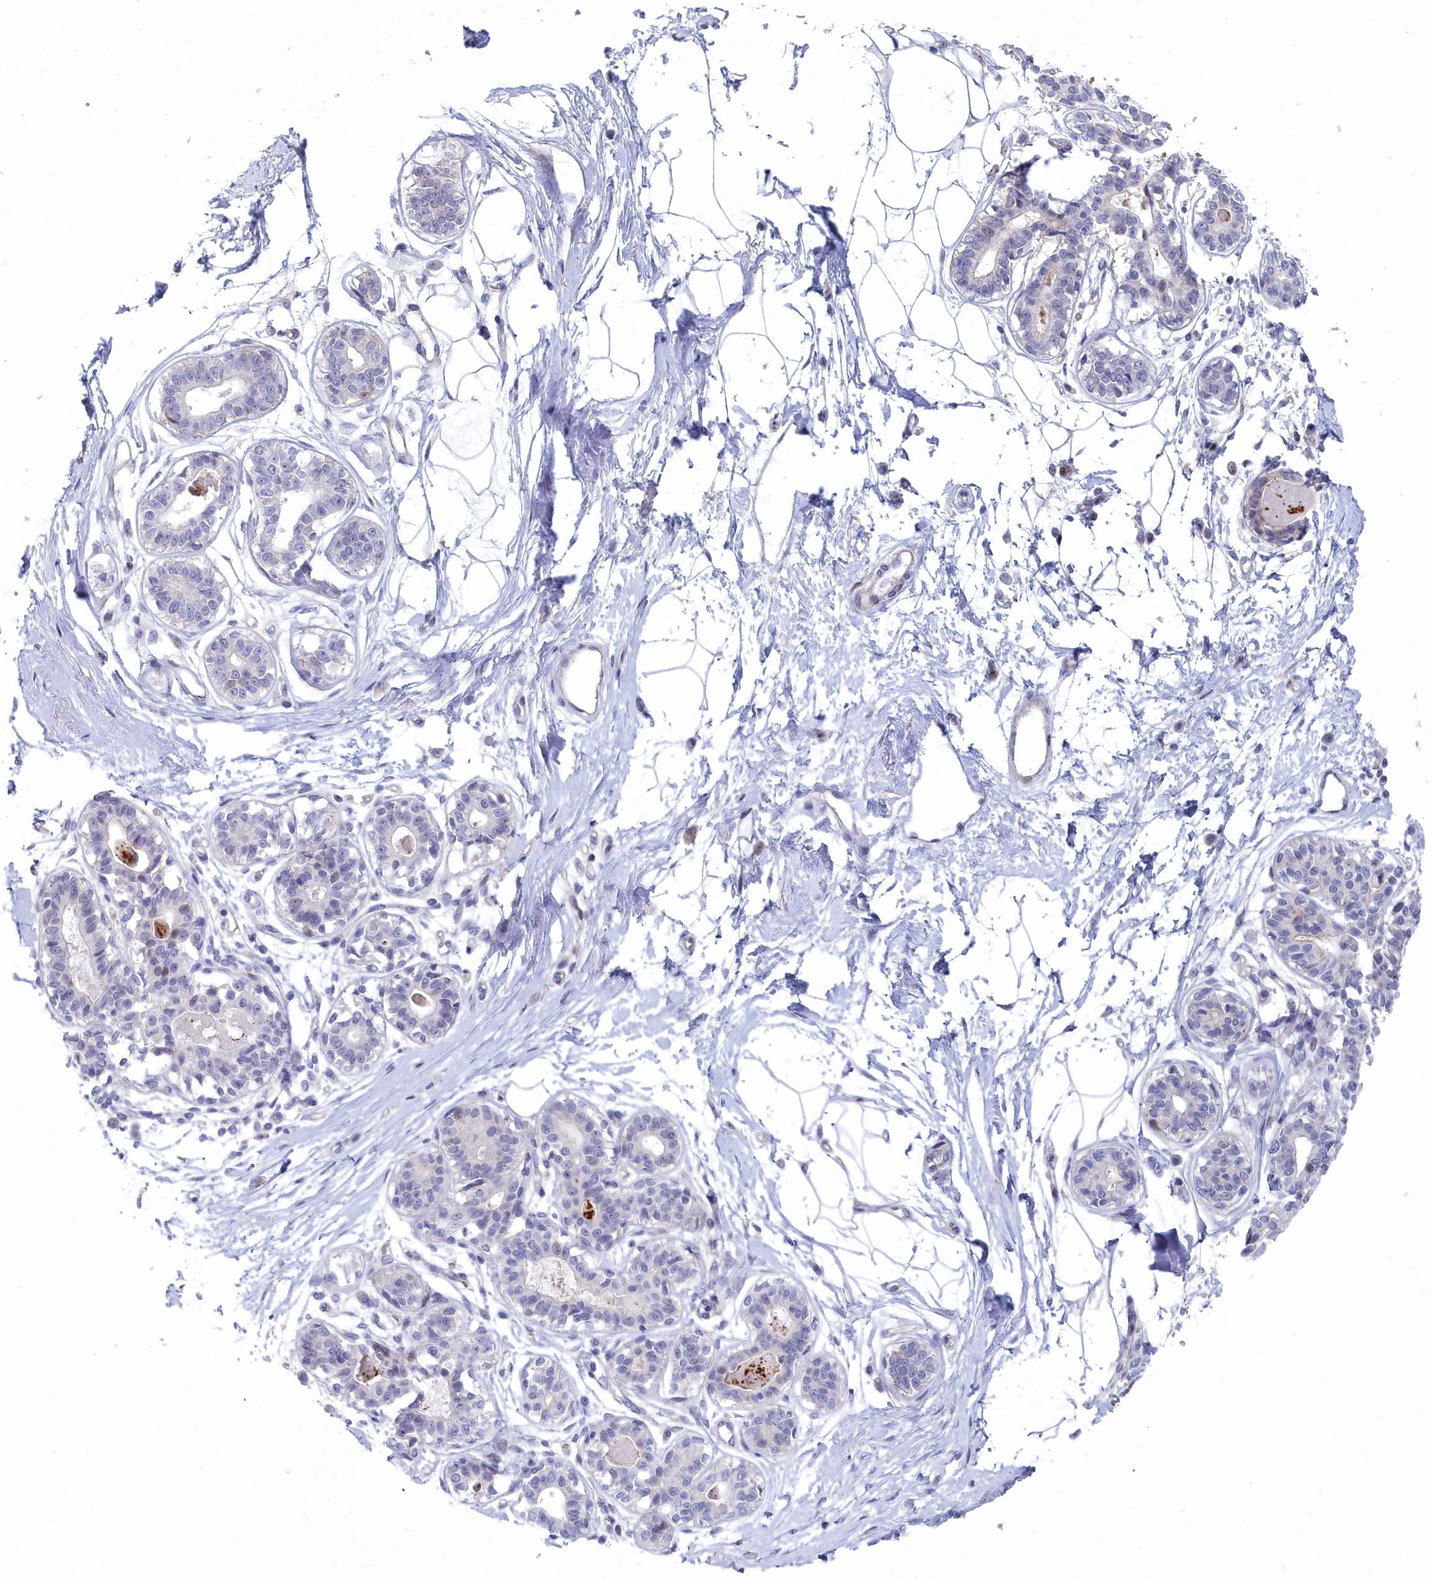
{"staining": {"intensity": "moderate", "quantity": "25%-75%", "location": "nuclear"}, "tissue": "breast", "cell_type": "Adipocytes", "image_type": "normal", "snomed": [{"axis": "morphology", "description": "Normal tissue, NOS"}, {"axis": "topography", "description": "Breast"}], "caption": "Moderate nuclear protein staining is present in about 25%-75% of adipocytes in breast.", "gene": "RPS27A", "patient": {"sex": "female", "age": 45}}